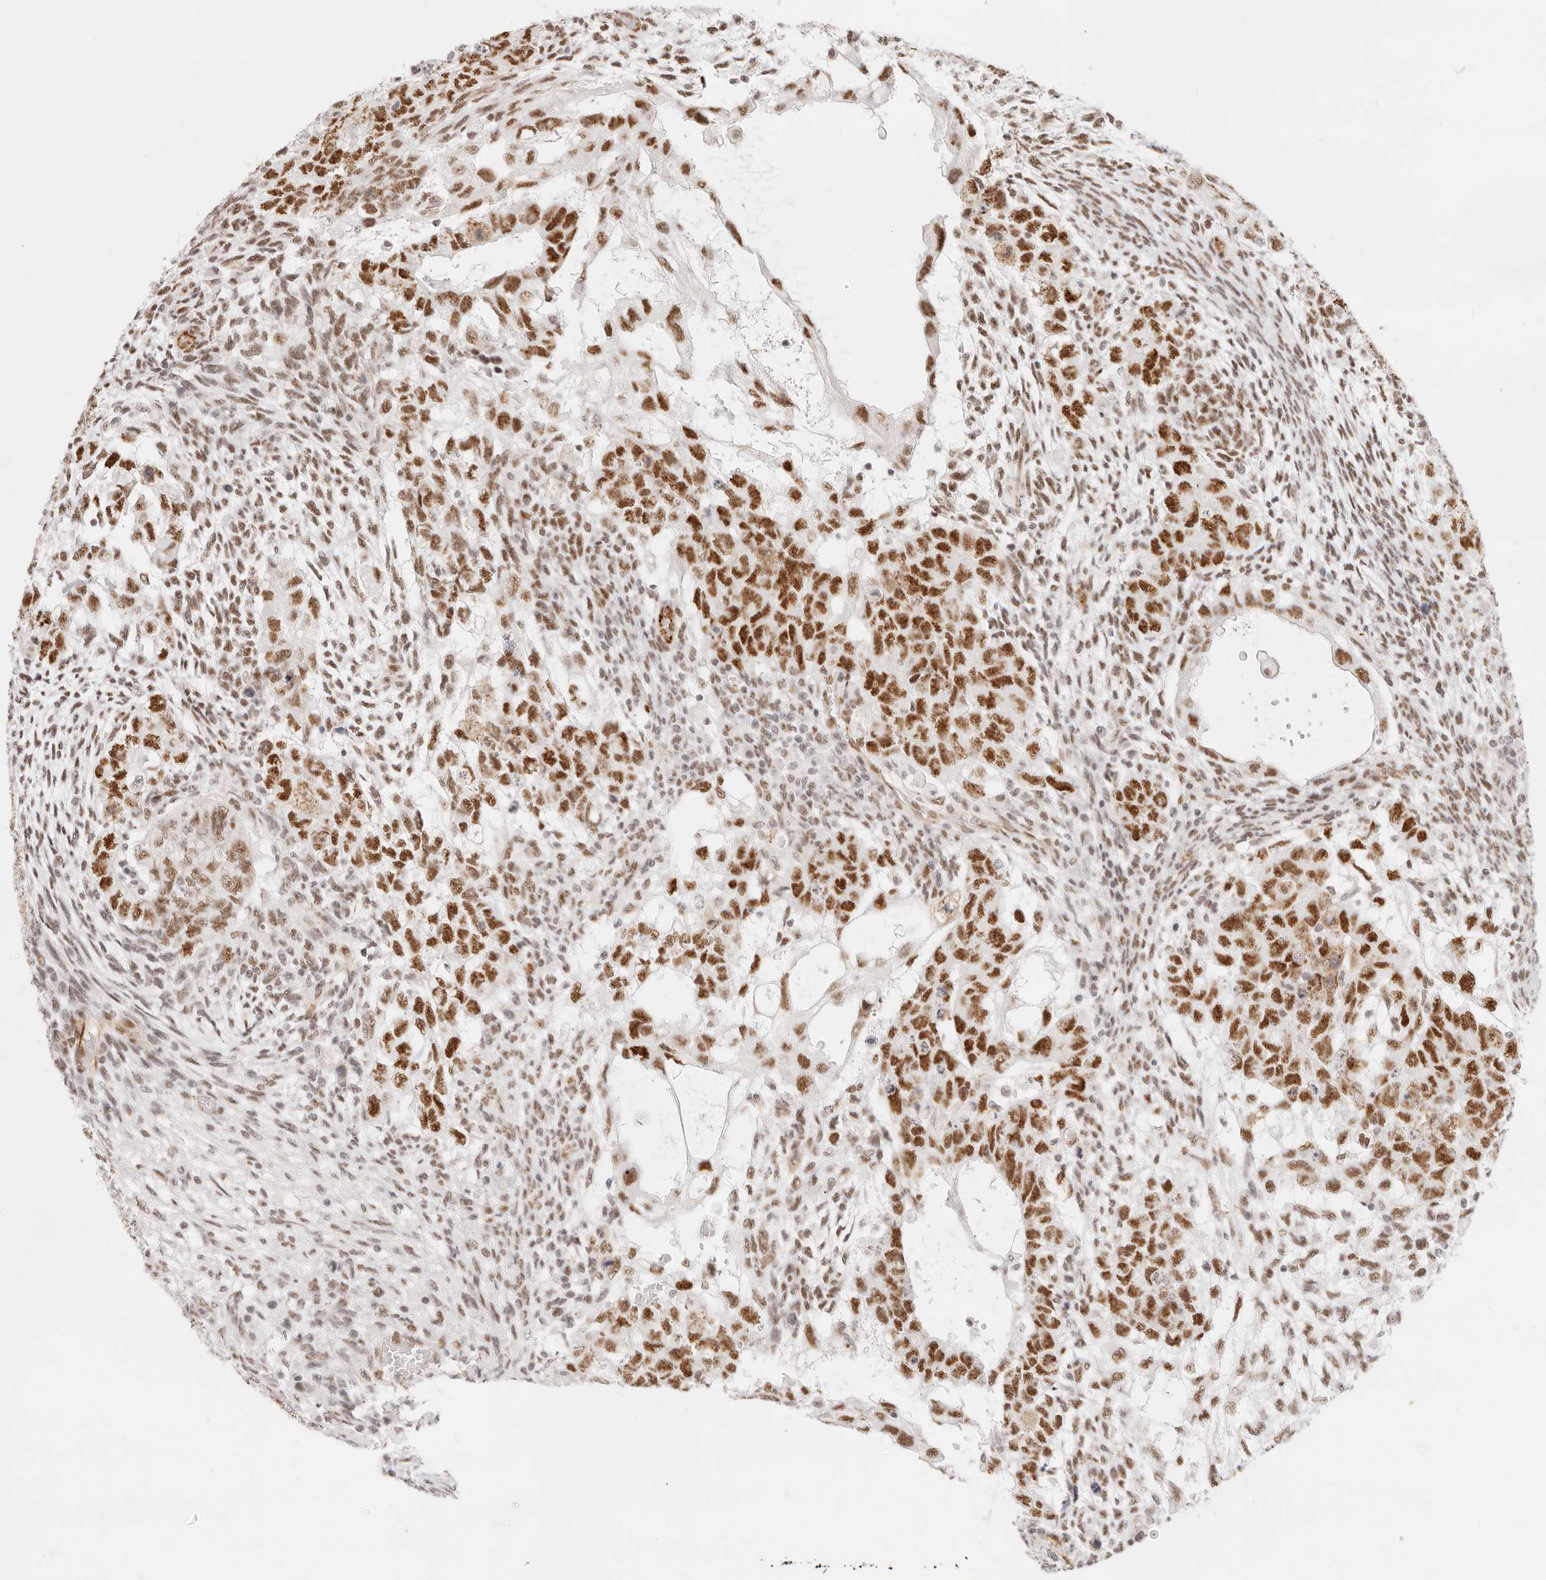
{"staining": {"intensity": "strong", "quantity": ">75%", "location": "nuclear"}, "tissue": "testis cancer", "cell_type": "Tumor cells", "image_type": "cancer", "snomed": [{"axis": "morphology", "description": "Normal tissue, NOS"}, {"axis": "morphology", "description": "Carcinoma, Embryonal, NOS"}, {"axis": "topography", "description": "Testis"}], "caption": "There is high levels of strong nuclear expression in tumor cells of embryonal carcinoma (testis), as demonstrated by immunohistochemical staining (brown color).", "gene": "ZC3H11A", "patient": {"sex": "male", "age": 36}}